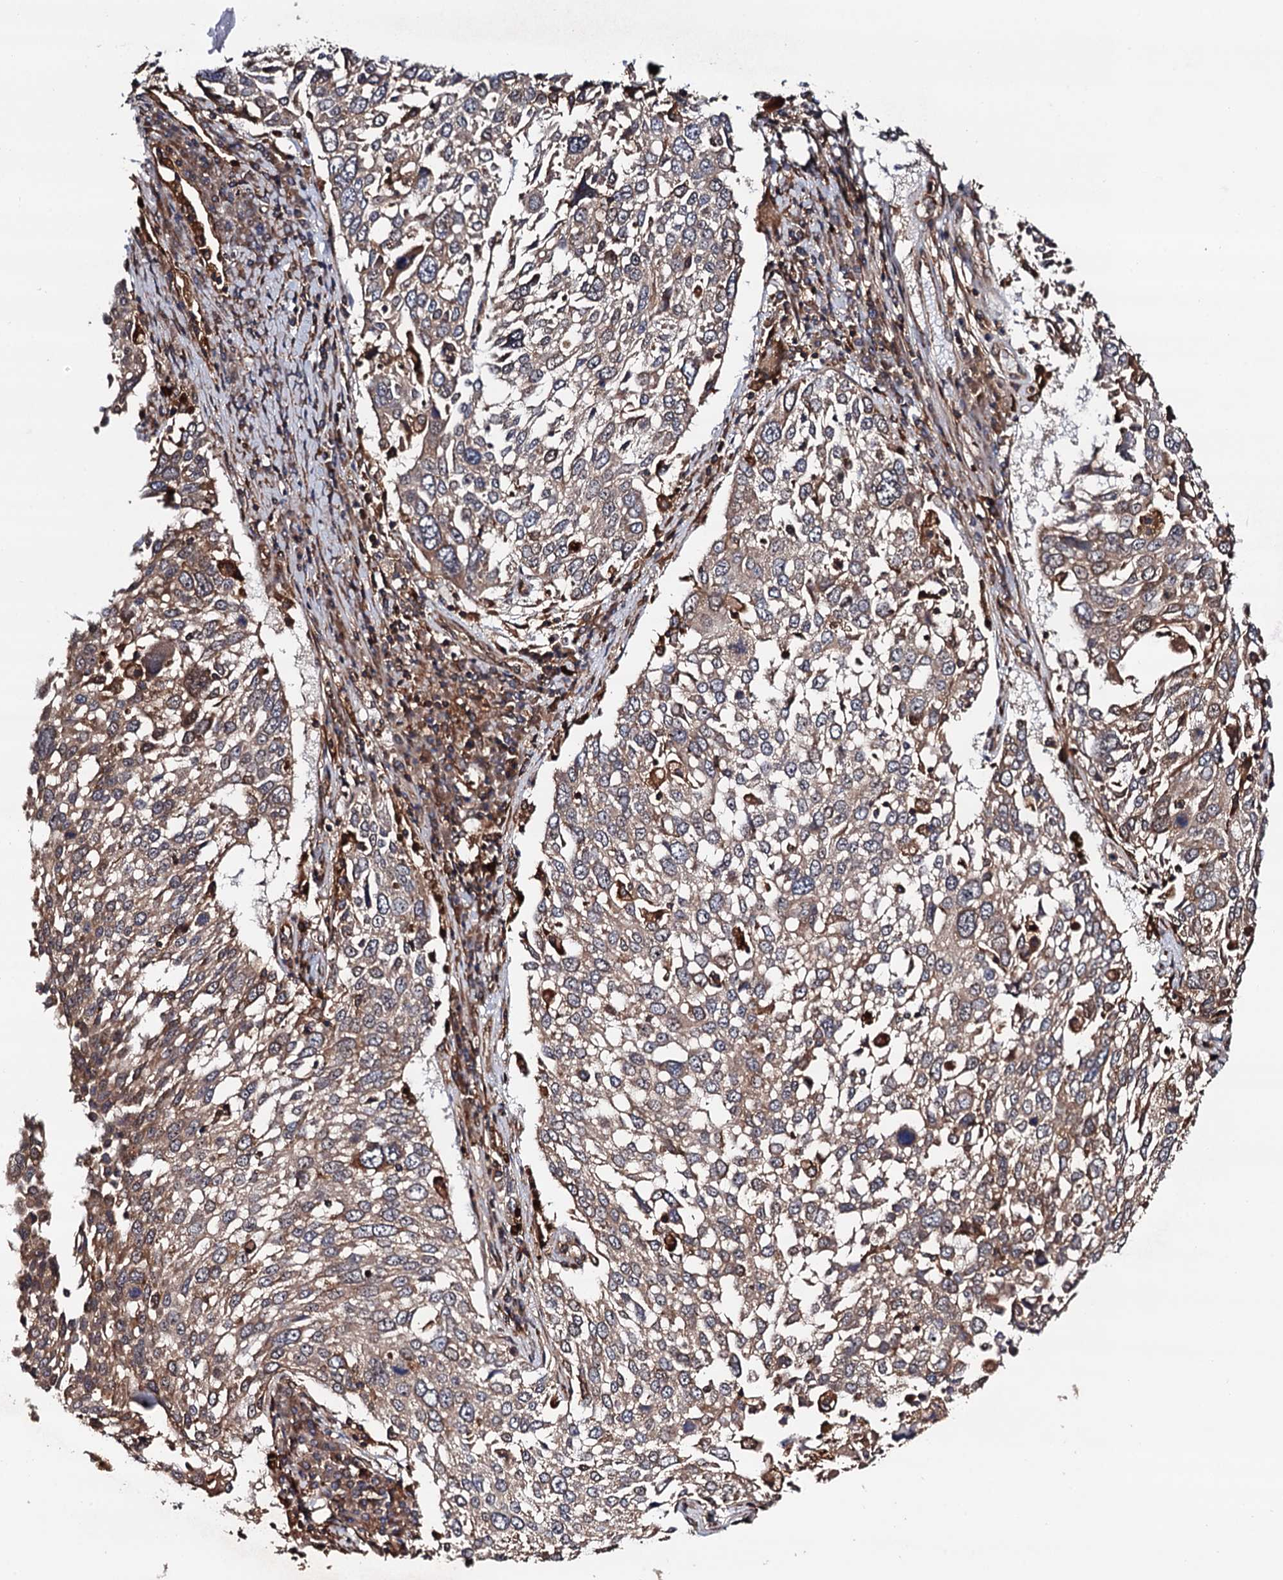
{"staining": {"intensity": "weak", "quantity": ">75%", "location": "cytoplasmic/membranous"}, "tissue": "lung cancer", "cell_type": "Tumor cells", "image_type": "cancer", "snomed": [{"axis": "morphology", "description": "Squamous cell carcinoma, NOS"}, {"axis": "topography", "description": "Lung"}], "caption": "Brown immunohistochemical staining in lung squamous cell carcinoma demonstrates weak cytoplasmic/membranous staining in approximately >75% of tumor cells.", "gene": "BORA", "patient": {"sex": "male", "age": 65}}